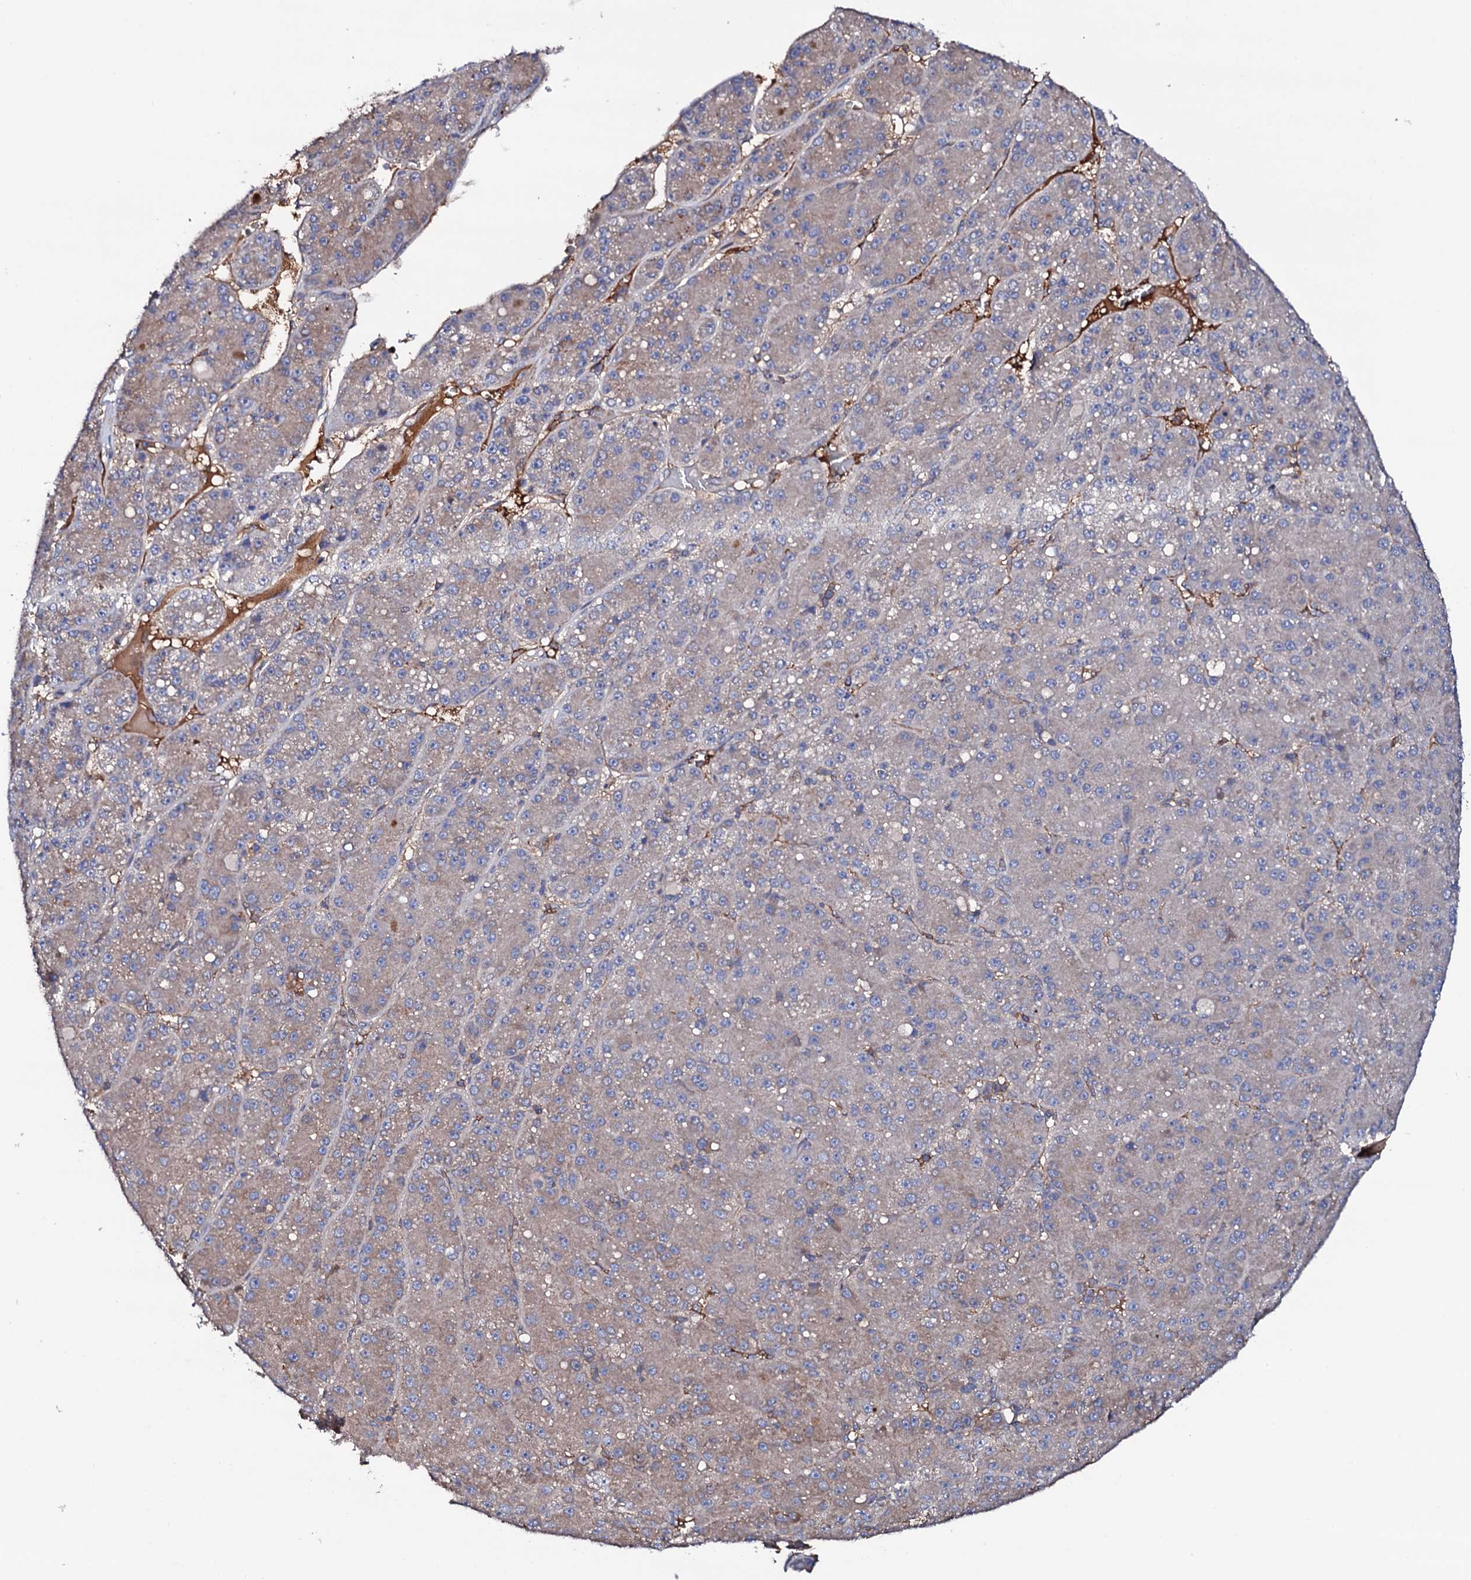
{"staining": {"intensity": "weak", "quantity": "<25%", "location": "cytoplasmic/membranous"}, "tissue": "liver cancer", "cell_type": "Tumor cells", "image_type": "cancer", "snomed": [{"axis": "morphology", "description": "Carcinoma, Hepatocellular, NOS"}, {"axis": "topography", "description": "Liver"}], "caption": "A high-resolution micrograph shows immunohistochemistry (IHC) staining of liver hepatocellular carcinoma, which displays no significant expression in tumor cells.", "gene": "TCAF2", "patient": {"sex": "male", "age": 67}}